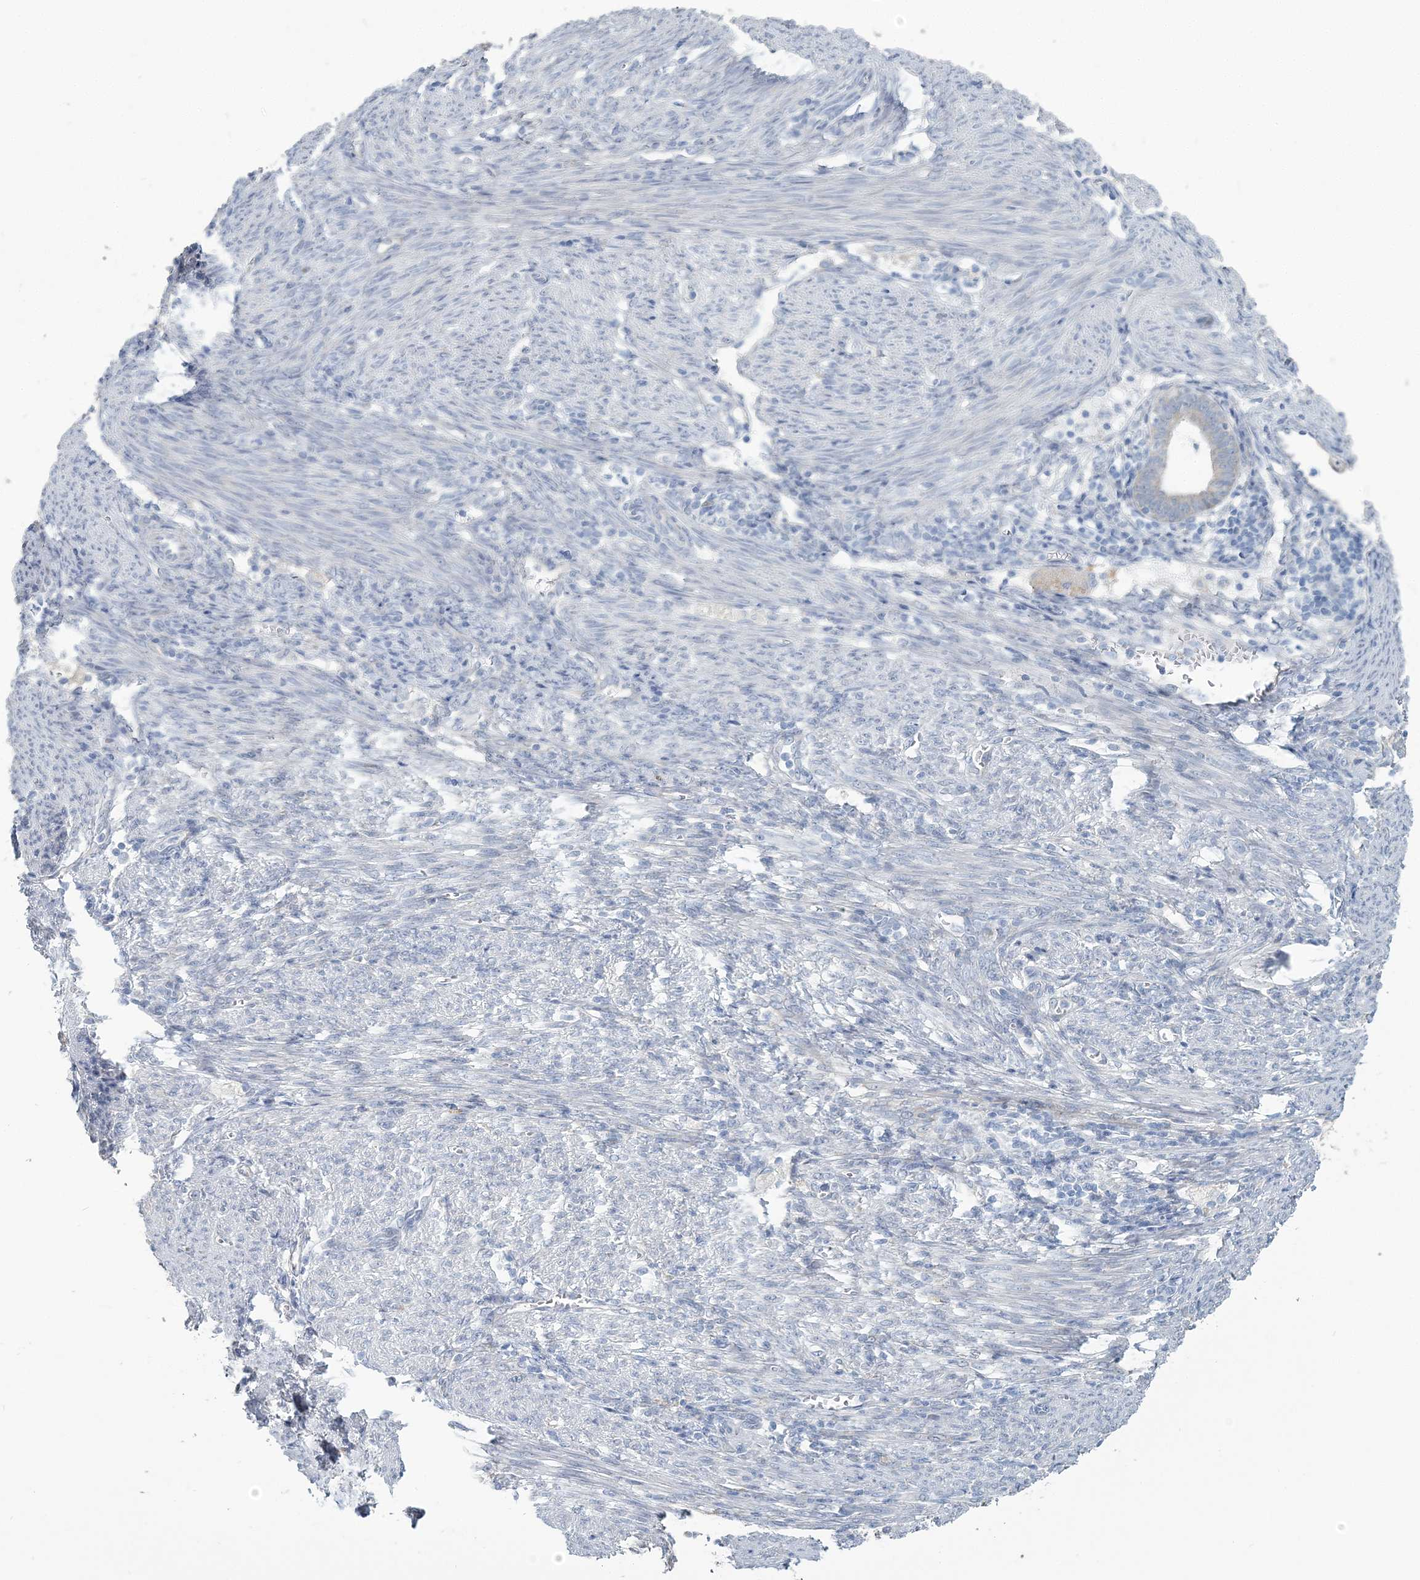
{"staining": {"intensity": "negative", "quantity": "none", "location": "none"}, "tissue": "endometrial cancer", "cell_type": "Tumor cells", "image_type": "cancer", "snomed": [{"axis": "morphology", "description": "Polyp, NOS"}, {"axis": "morphology", "description": "Adenocarcinoma, NOS"}, {"axis": "morphology", "description": "Adenoma, NOS"}, {"axis": "topography", "description": "Endometrium"}], "caption": "This is an IHC photomicrograph of endometrial cancer. There is no positivity in tumor cells.", "gene": "CMBL", "patient": {"sex": "female", "age": 79}}